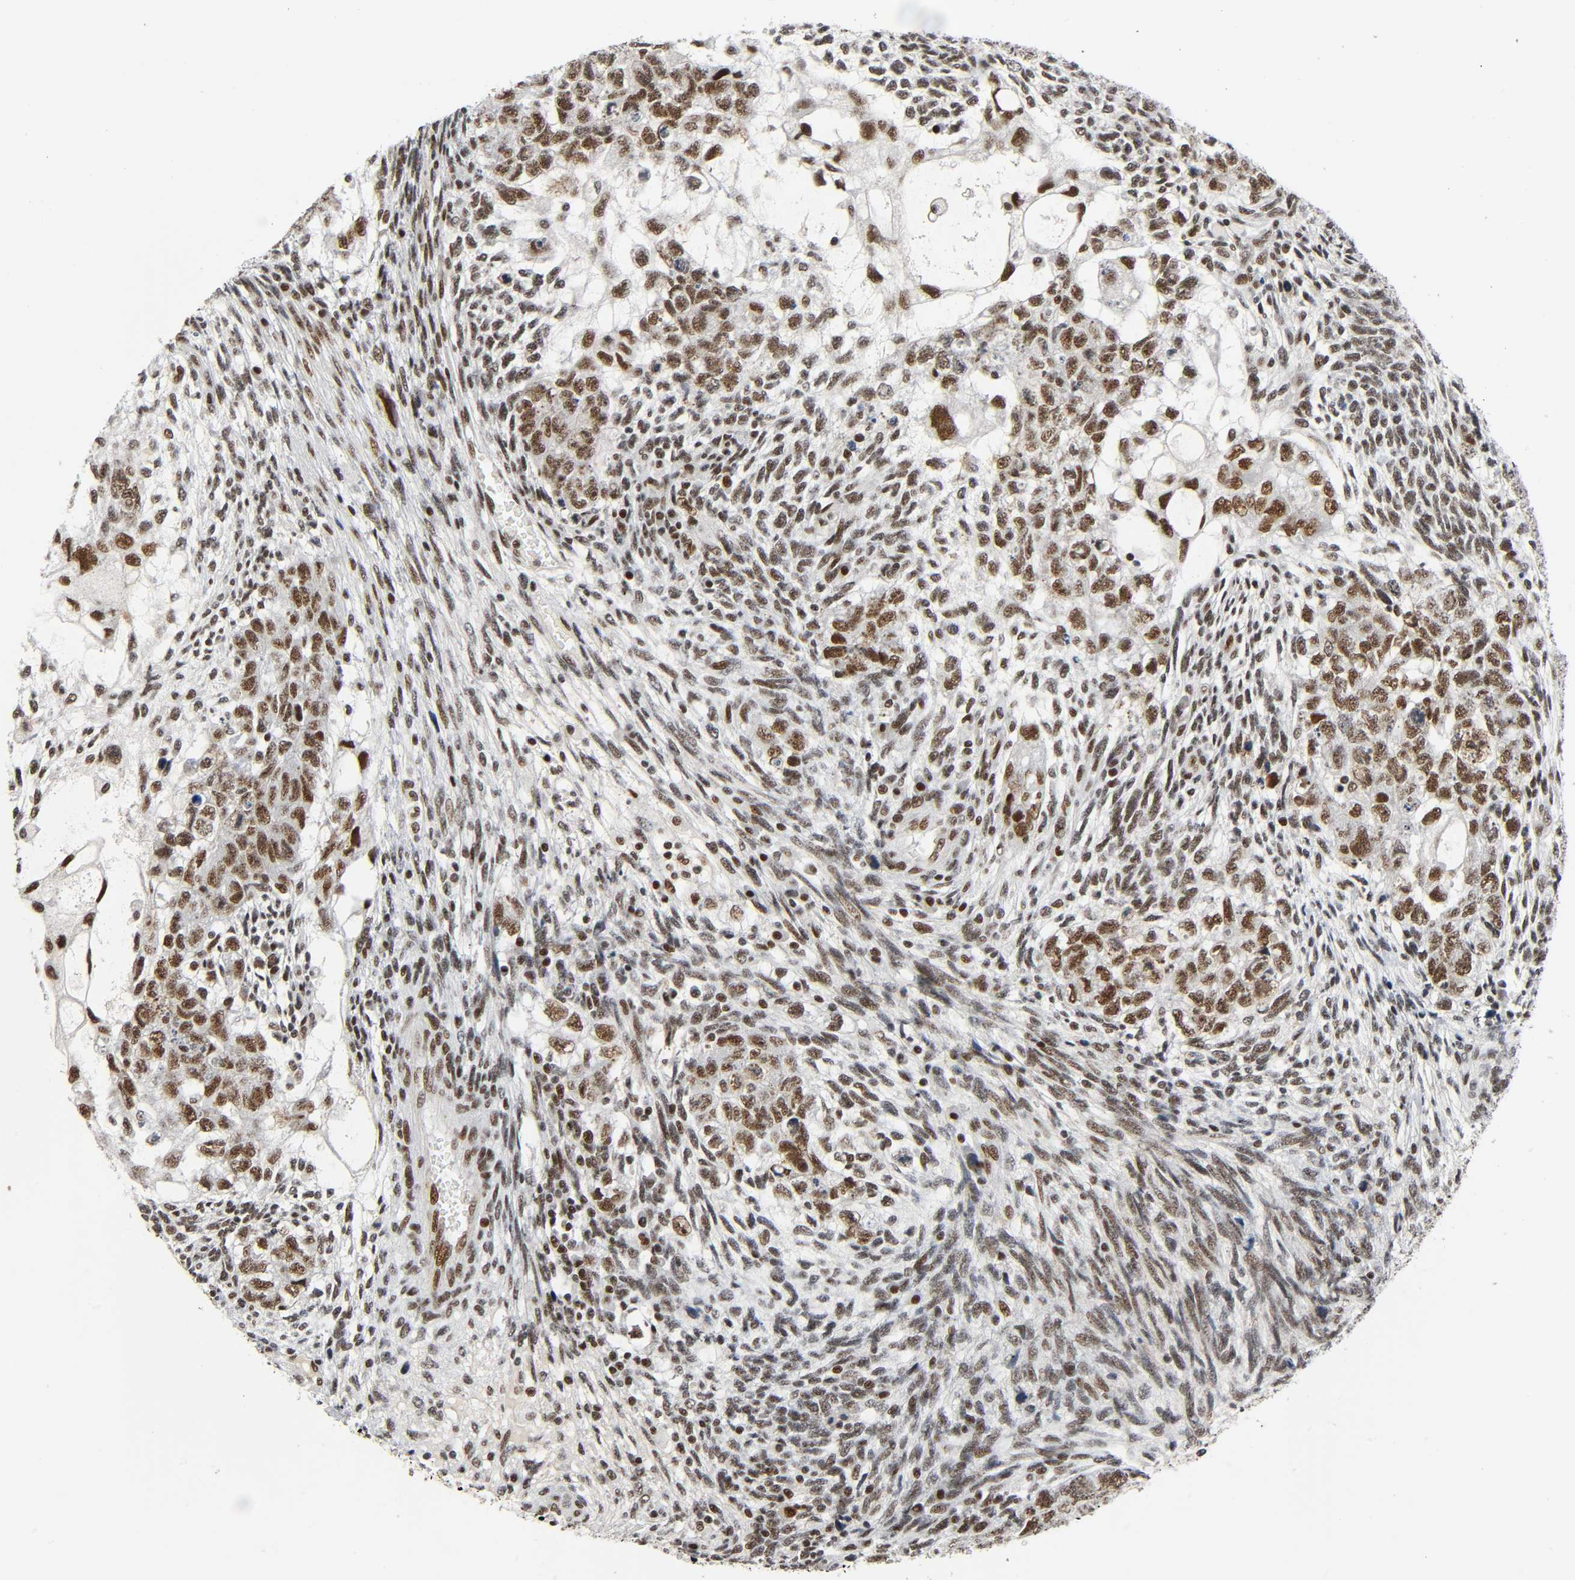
{"staining": {"intensity": "strong", "quantity": ">75%", "location": "nuclear"}, "tissue": "testis cancer", "cell_type": "Tumor cells", "image_type": "cancer", "snomed": [{"axis": "morphology", "description": "Normal tissue, NOS"}, {"axis": "morphology", "description": "Carcinoma, Embryonal, NOS"}, {"axis": "topography", "description": "Testis"}], "caption": "About >75% of tumor cells in testis embryonal carcinoma exhibit strong nuclear protein staining as visualized by brown immunohistochemical staining.", "gene": "CDK9", "patient": {"sex": "male", "age": 36}}